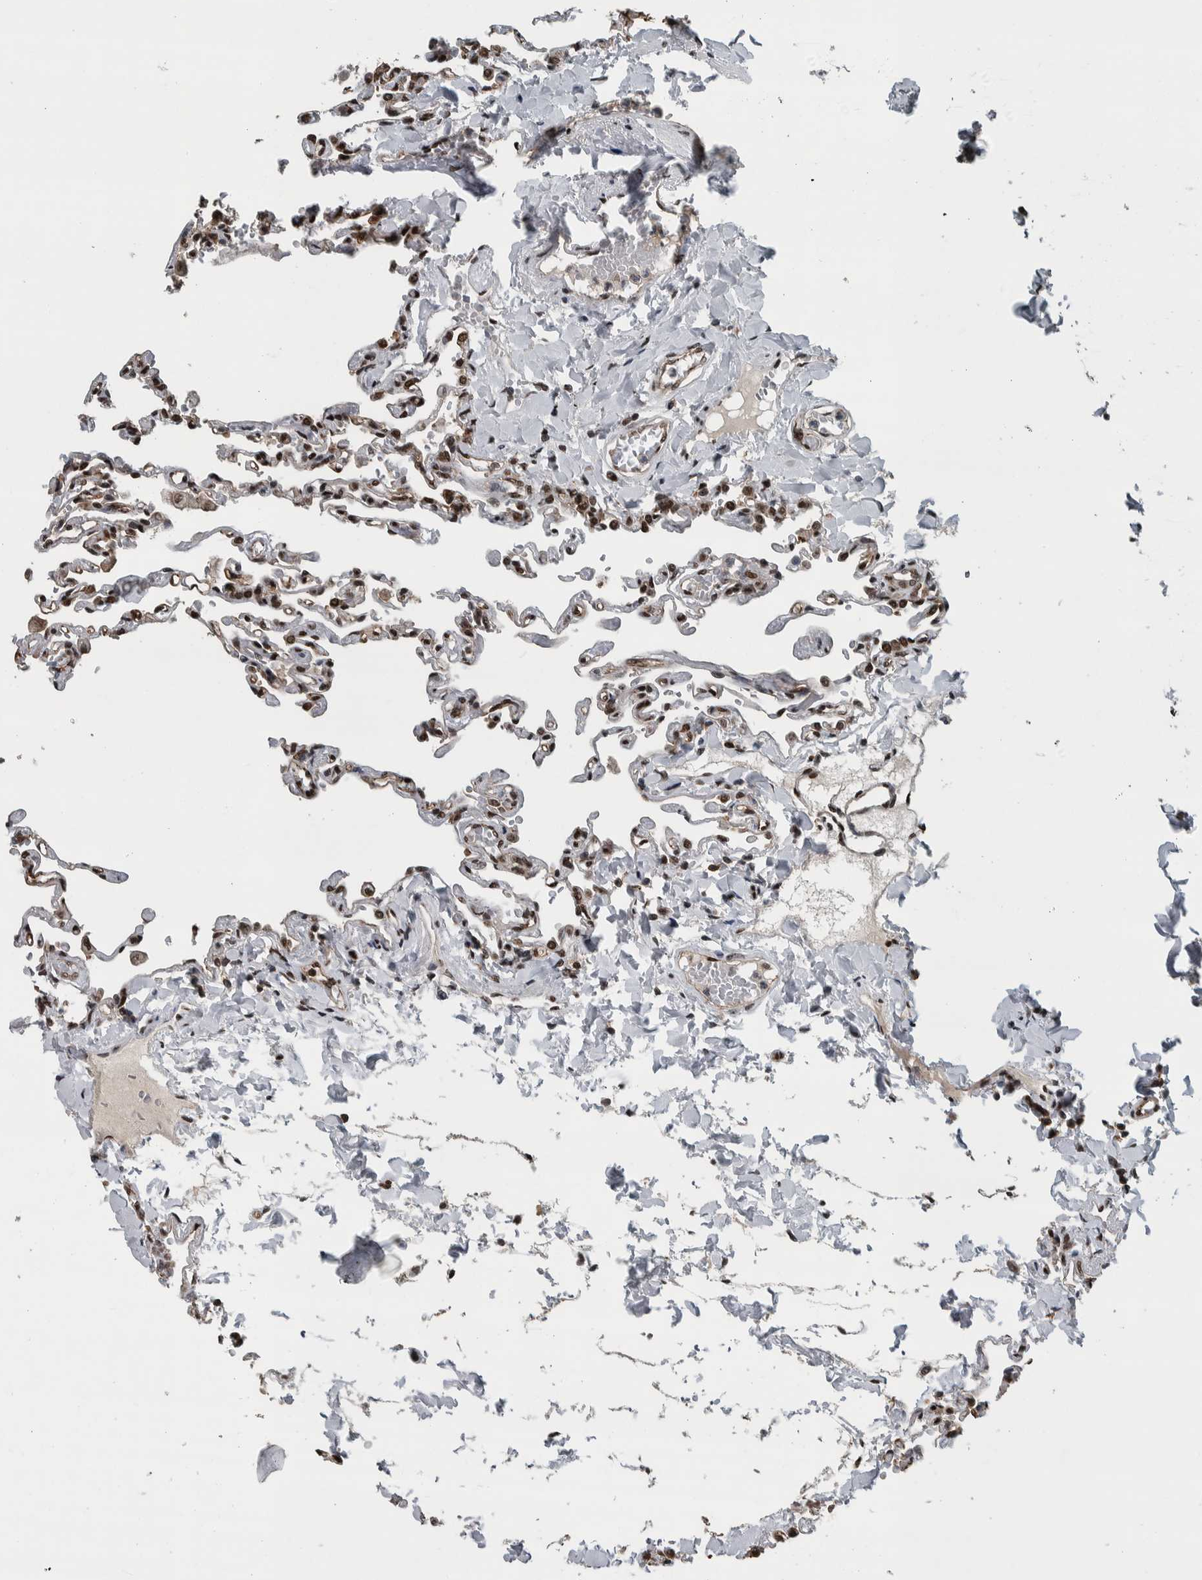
{"staining": {"intensity": "strong", "quantity": ">75%", "location": "nuclear"}, "tissue": "lung", "cell_type": "Alveolar cells", "image_type": "normal", "snomed": [{"axis": "morphology", "description": "Normal tissue, NOS"}, {"axis": "topography", "description": "Lung"}], "caption": "Alveolar cells display high levels of strong nuclear staining in about >75% of cells in benign human lung.", "gene": "FAM135B", "patient": {"sex": "male", "age": 21}}